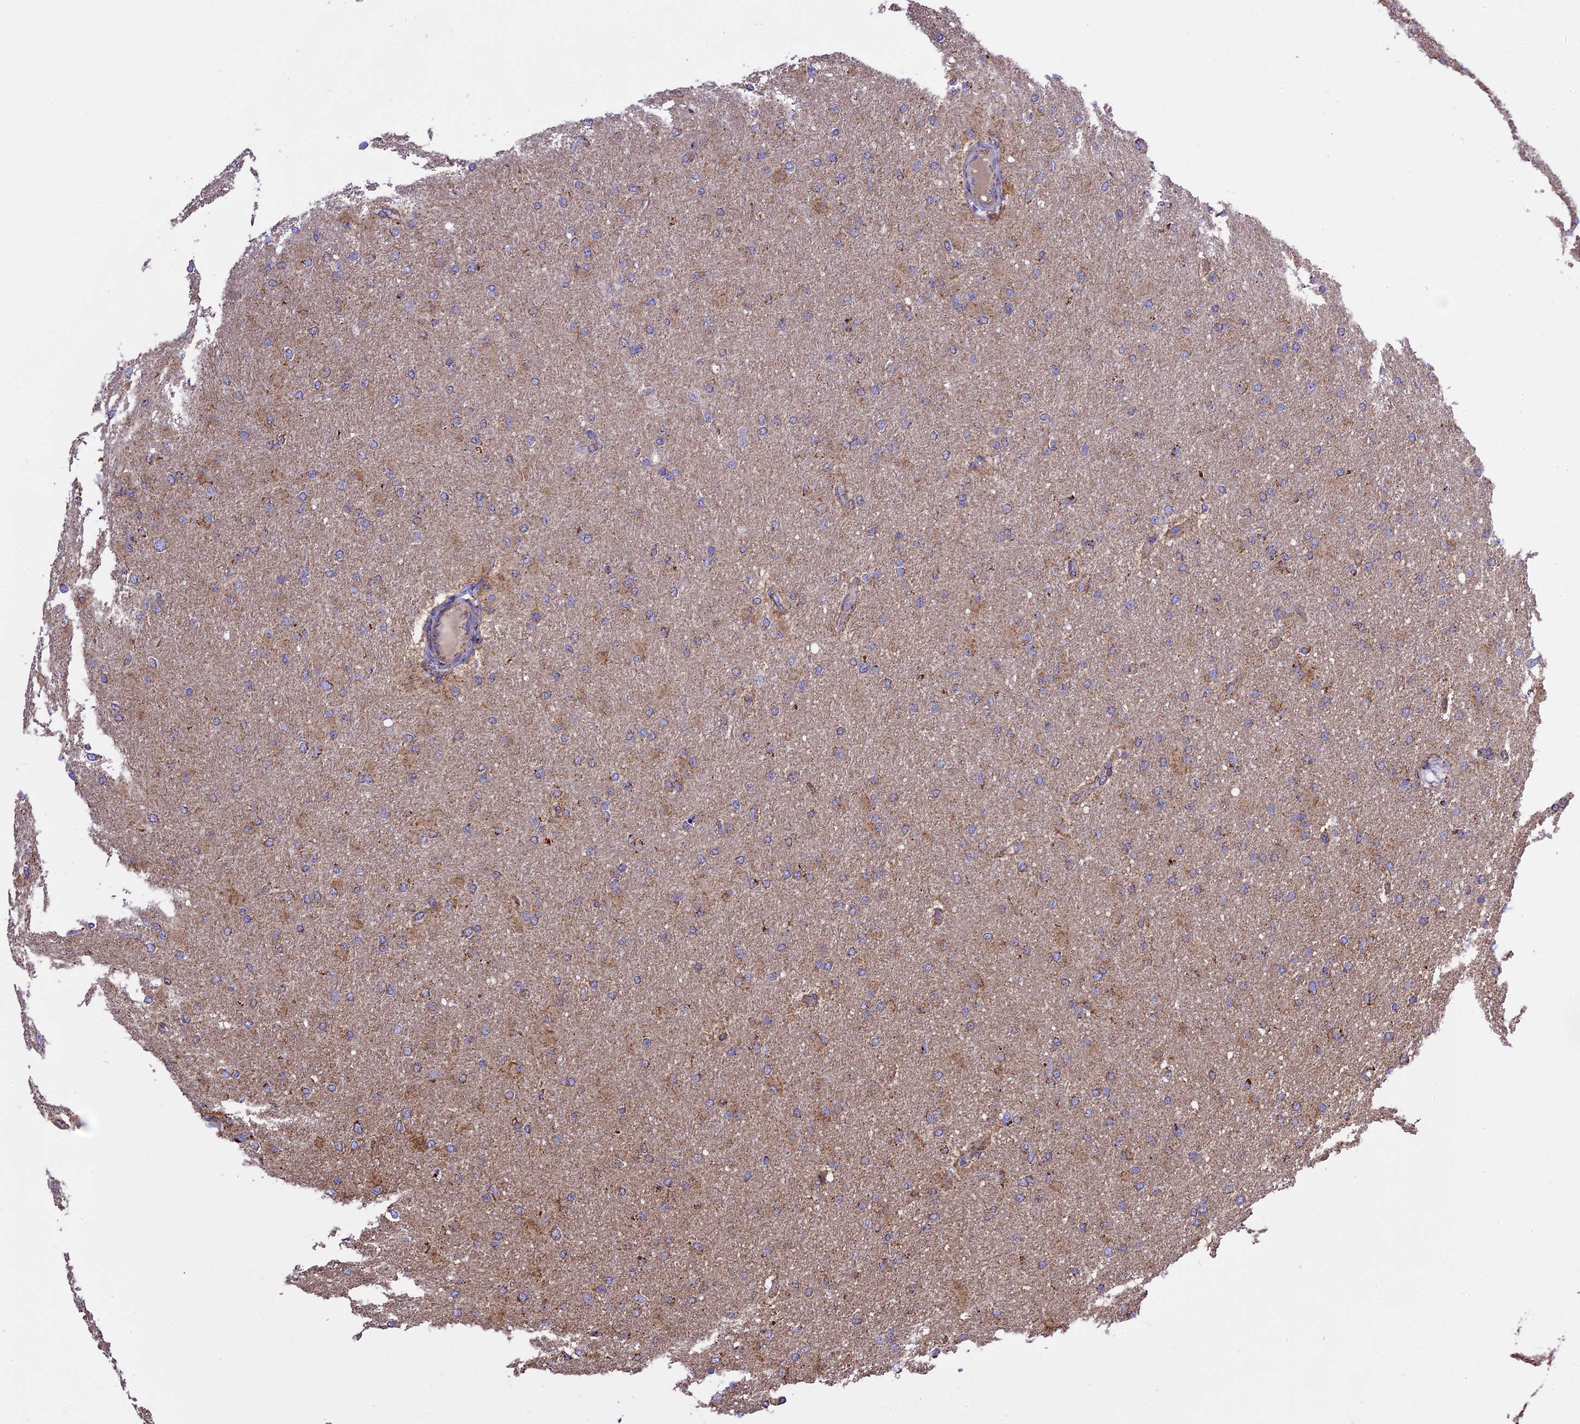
{"staining": {"intensity": "weak", "quantity": "25%-75%", "location": "cytoplasmic/membranous"}, "tissue": "glioma", "cell_type": "Tumor cells", "image_type": "cancer", "snomed": [{"axis": "morphology", "description": "Glioma, malignant, High grade"}, {"axis": "topography", "description": "Cerebral cortex"}], "caption": "High-grade glioma (malignant) tissue exhibits weak cytoplasmic/membranous expression in about 25%-75% of tumor cells, visualized by immunohistochemistry. (Stains: DAB (3,3'-diaminobenzidine) in brown, nuclei in blue, Microscopy: brightfield microscopy at high magnification).", "gene": "TTC4", "patient": {"sex": "female", "age": 36}}